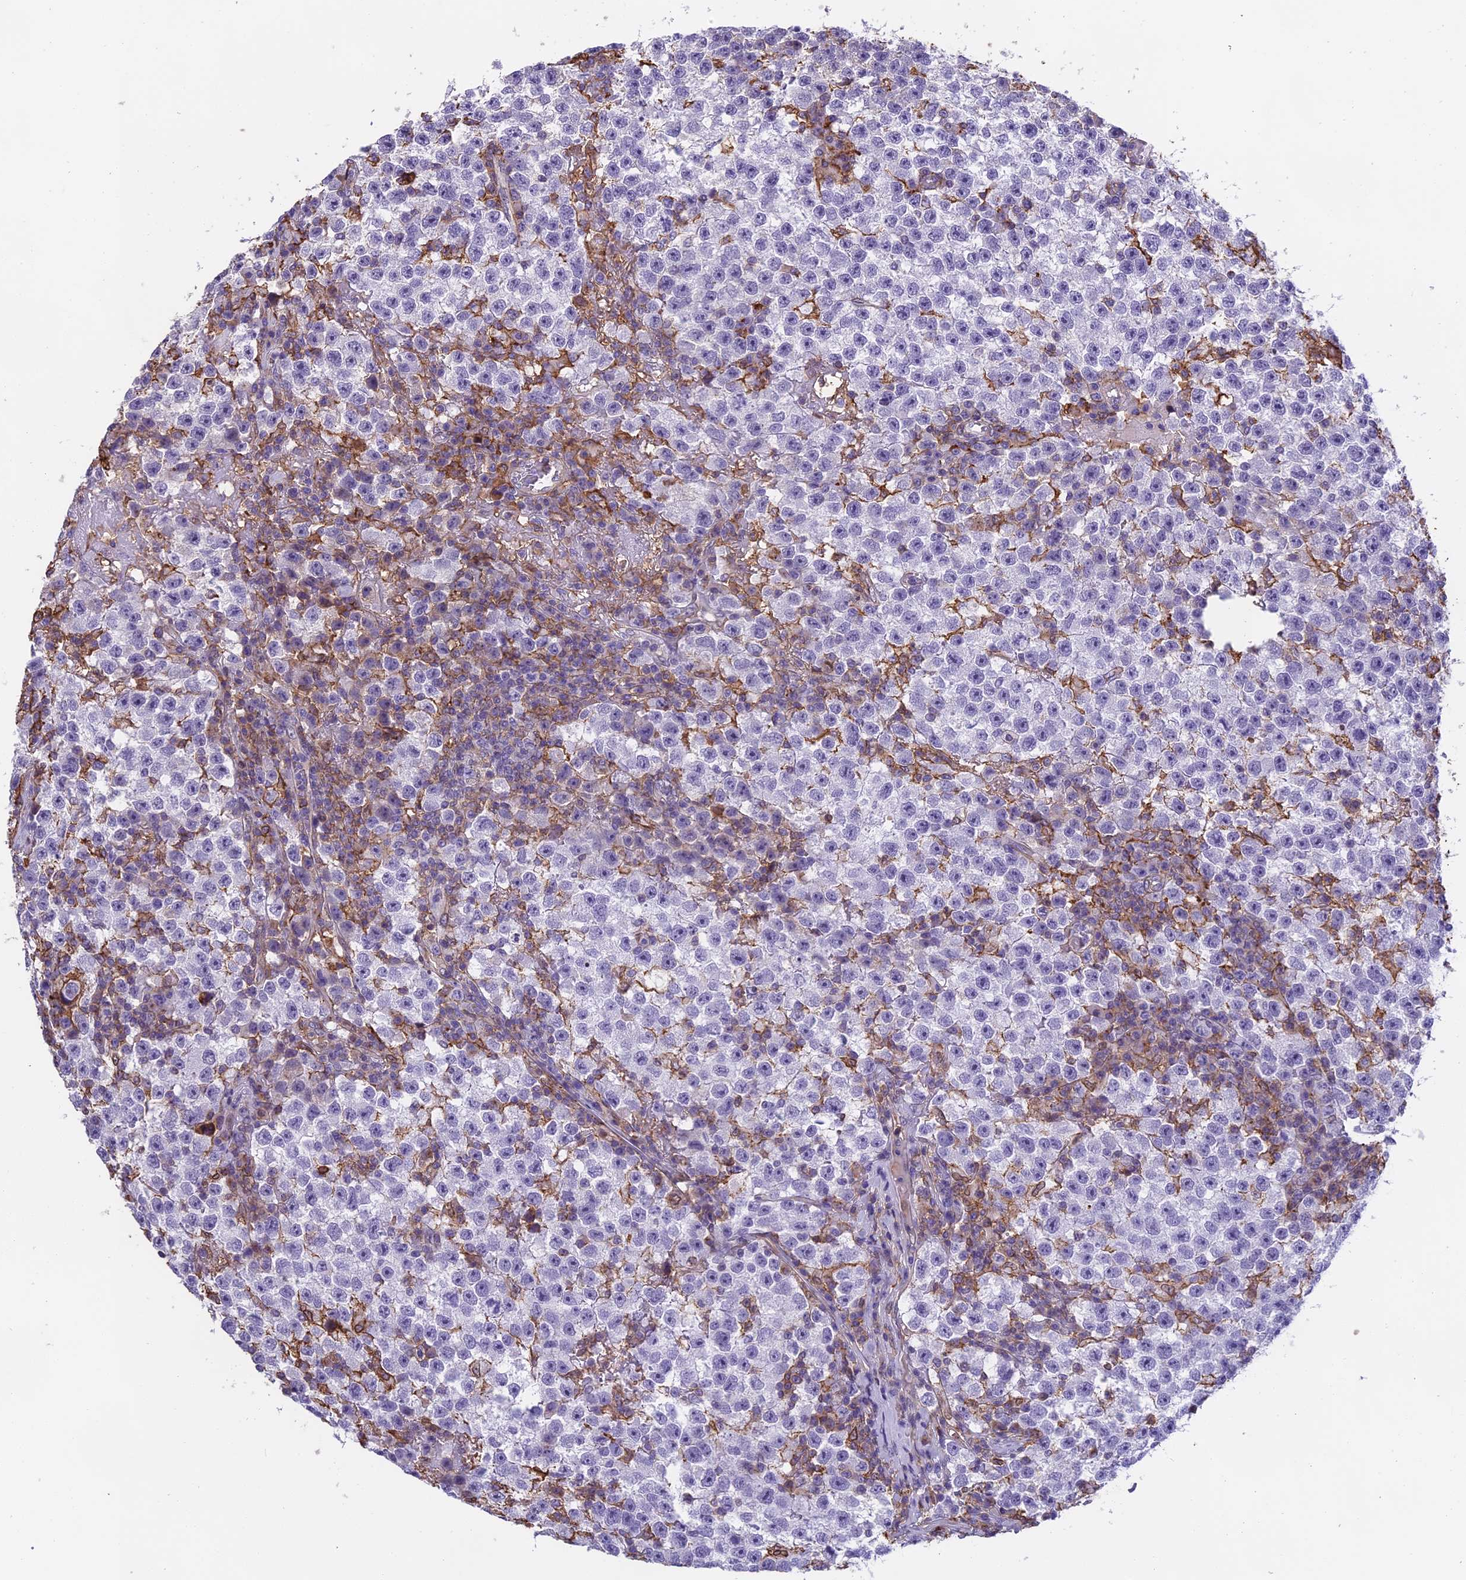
{"staining": {"intensity": "negative", "quantity": "none", "location": "none"}, "tissue": "testis cancer", "cell_type": "Tumor cells", "image_type": "cancer", "snomed": [{"axis": "morphology", "description": "Seminoma, NOS"}, {"axis": "topography", "description": "Testis"}], "caption": "This is an immunohistochemistry micrograph of testis seminoma. There is no expression in tumor cells.", "gene": "TMEM255B", "patient": {"sex": "male", "age": 22}}